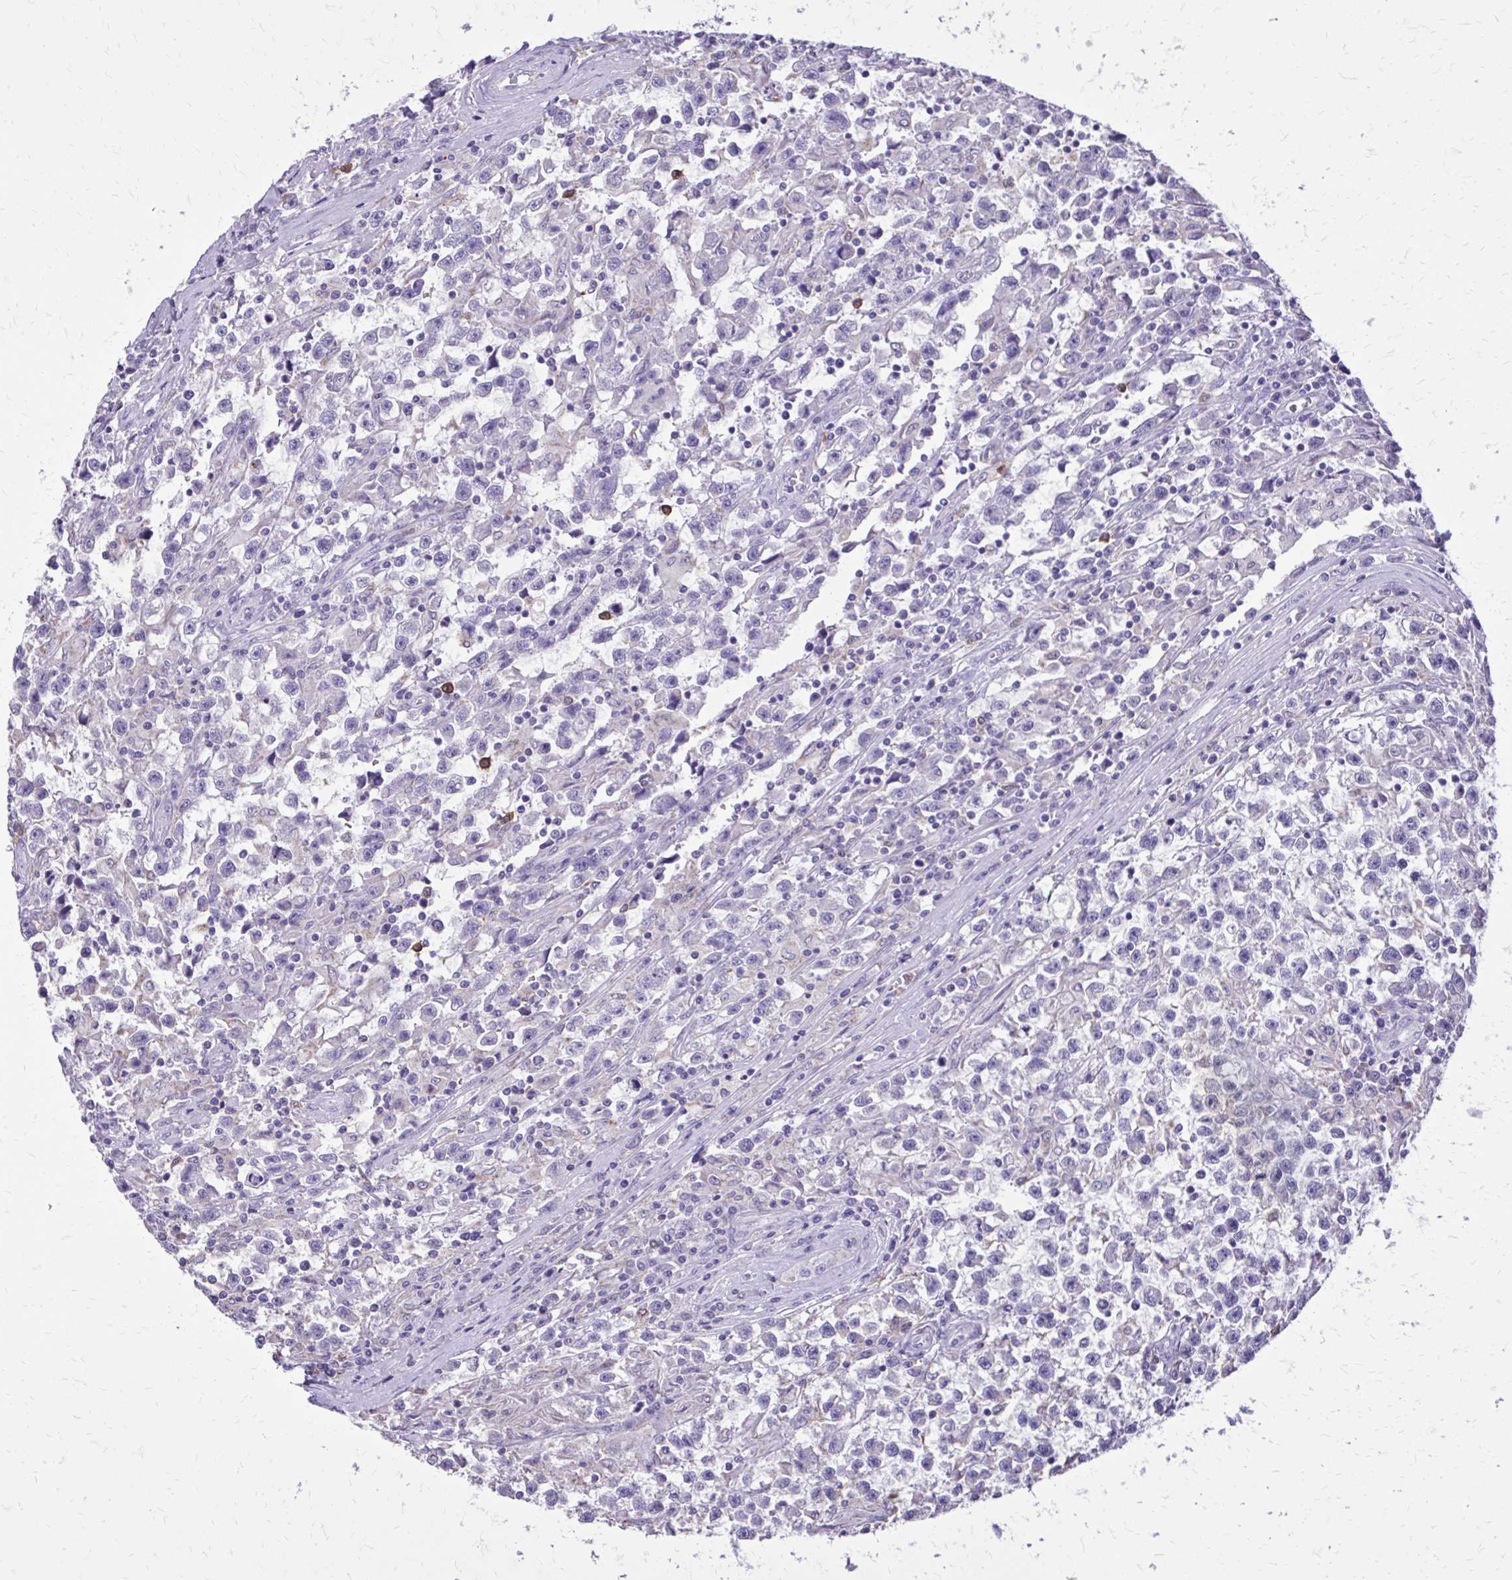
{"staining": {"intensity": "negative", "quantity": "none", "location": "none"}, "tissue": "testis cancer", "cell_type": "Tumor cells", "image_type": "cancer", "snomed": [{"axis": "morphology", "description": "Seminoma, NOS"}, {"axis": "topography", "description": "Testis"}], "caption": "An immunohistochemistry (IHC) photomicrograph of seminoma (testis) is shown. There is no staining in tumor cells of seminoma (testis).", "gene": "CAT", "patient": {"sex": "male", "age": 31}}